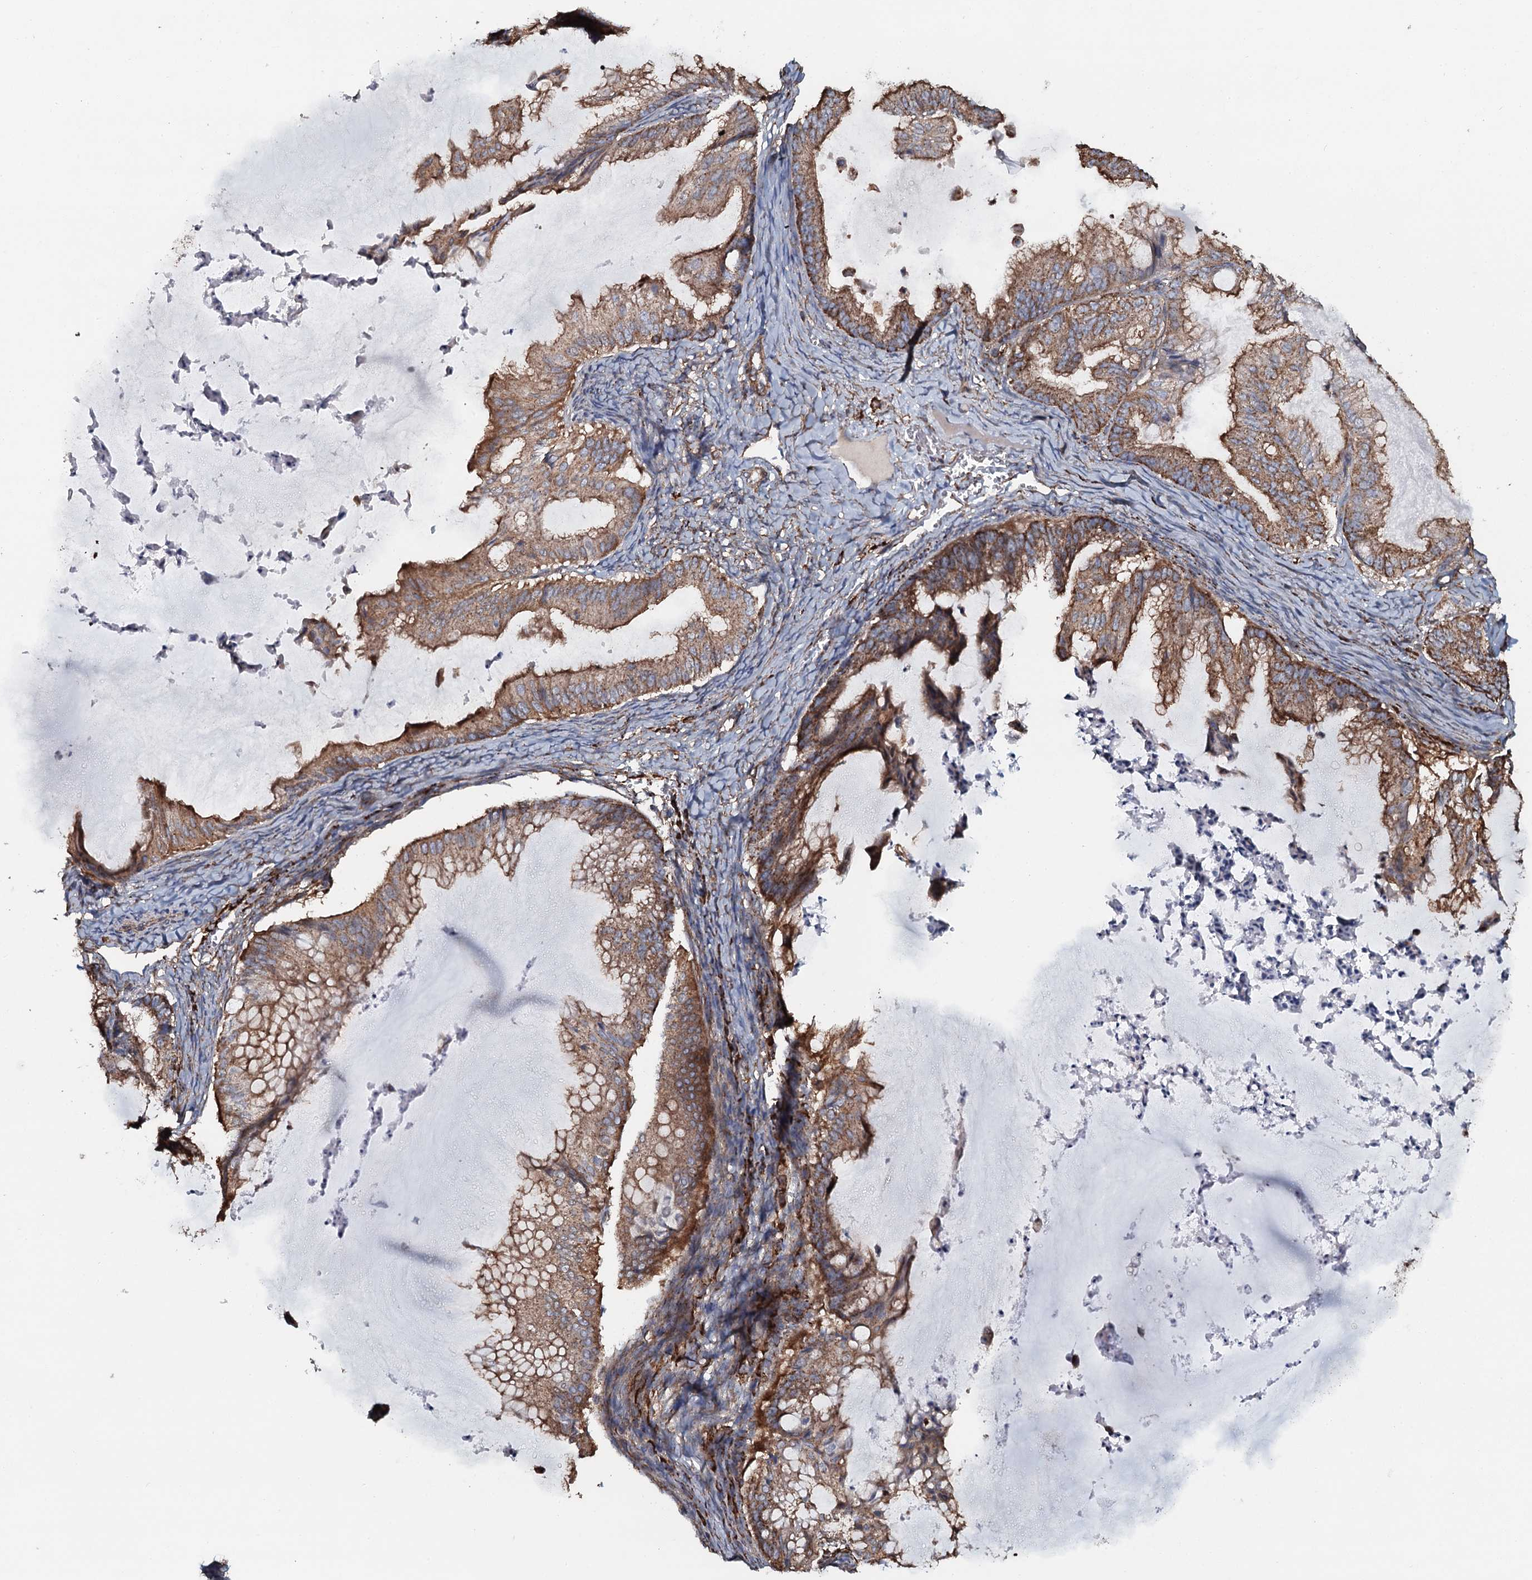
{"staining": {"intensity": "moderate", "quantity": ">75%", "location": "cytoplasmic/membranous"}, "tissue": "ovarian cancer", "cell_type": "Tumor cells", "image_type": "cancer", "snomed": [{"axis": "morphology", "description": "Cystadenocarcinoma, mucinous, NOS"}, {"axis": "topography", "description": "Ovary"}], "caption": "IHC image of neoplastic tissue: ovarian cancer stained using immunohistochemistry reveals medium levels of moderate protein expression localized specifically in the cytoplasmic/membranous of tumor cells, appearing as a cytoplasmic/membranous brown color.", "gene": "VWA8", "patient": {"sex": "female", "age": 71}}